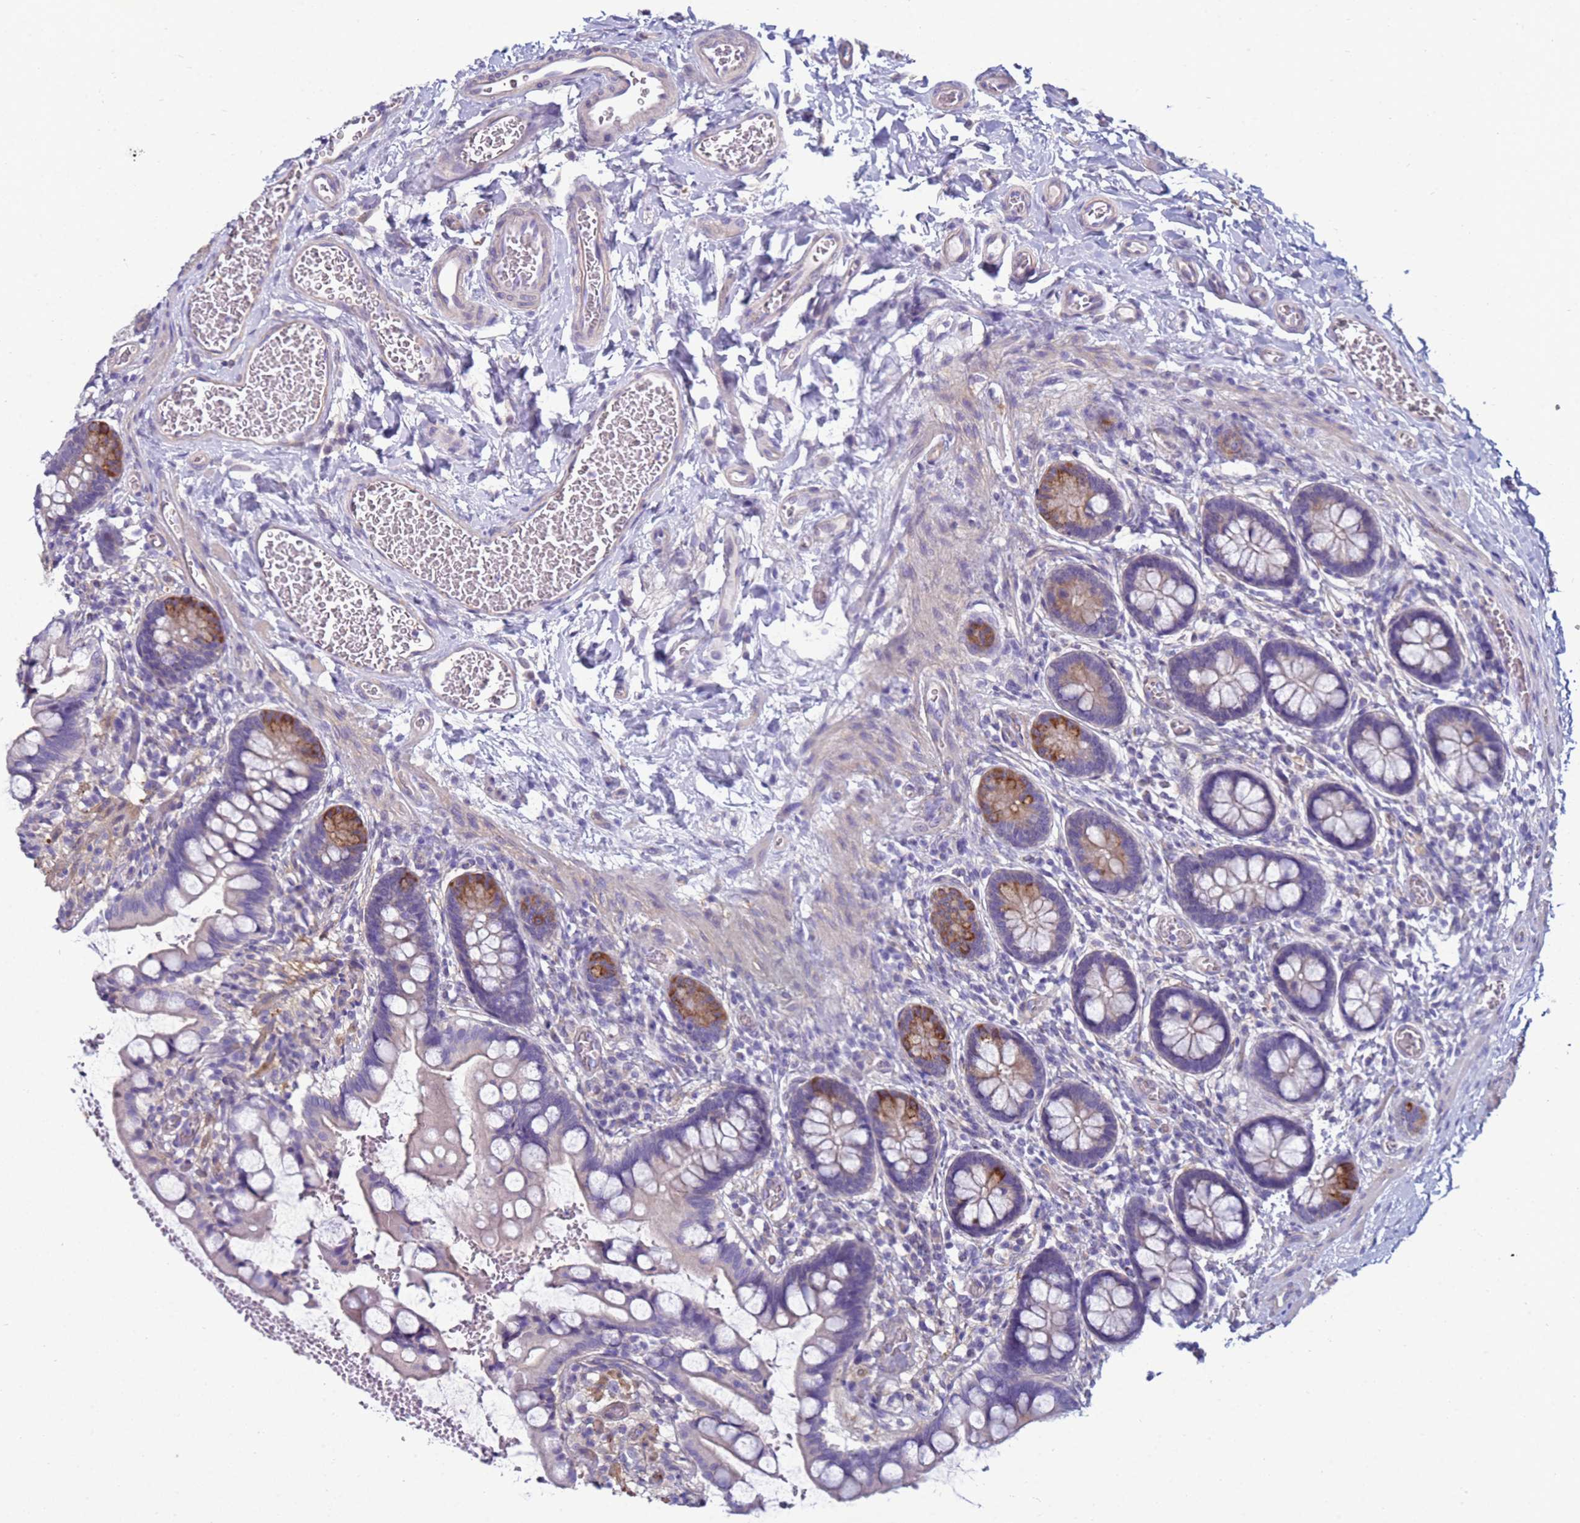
{"staining": {"intensity": "moderate", "quantity": "<25%", "location": "cytoplasmic/membranous"}, "tissue": "small intestine", "cell_type": "Glandular cells", "image_type": "normal", "snomed": [{"axis": "morphology", "description": "Normal tissue, NOS"}, {"axis": "topography", "description": "Small intestine"}], "caption": "Benign small intestine reveals moderate cytoplasmic/membranous expression in approximately <25% of glandular cells The protein is shown in brown color, while the nuclei are stained blue..", "gene": "TRPC6", "patient": {"sex": "male", "age": 52}}